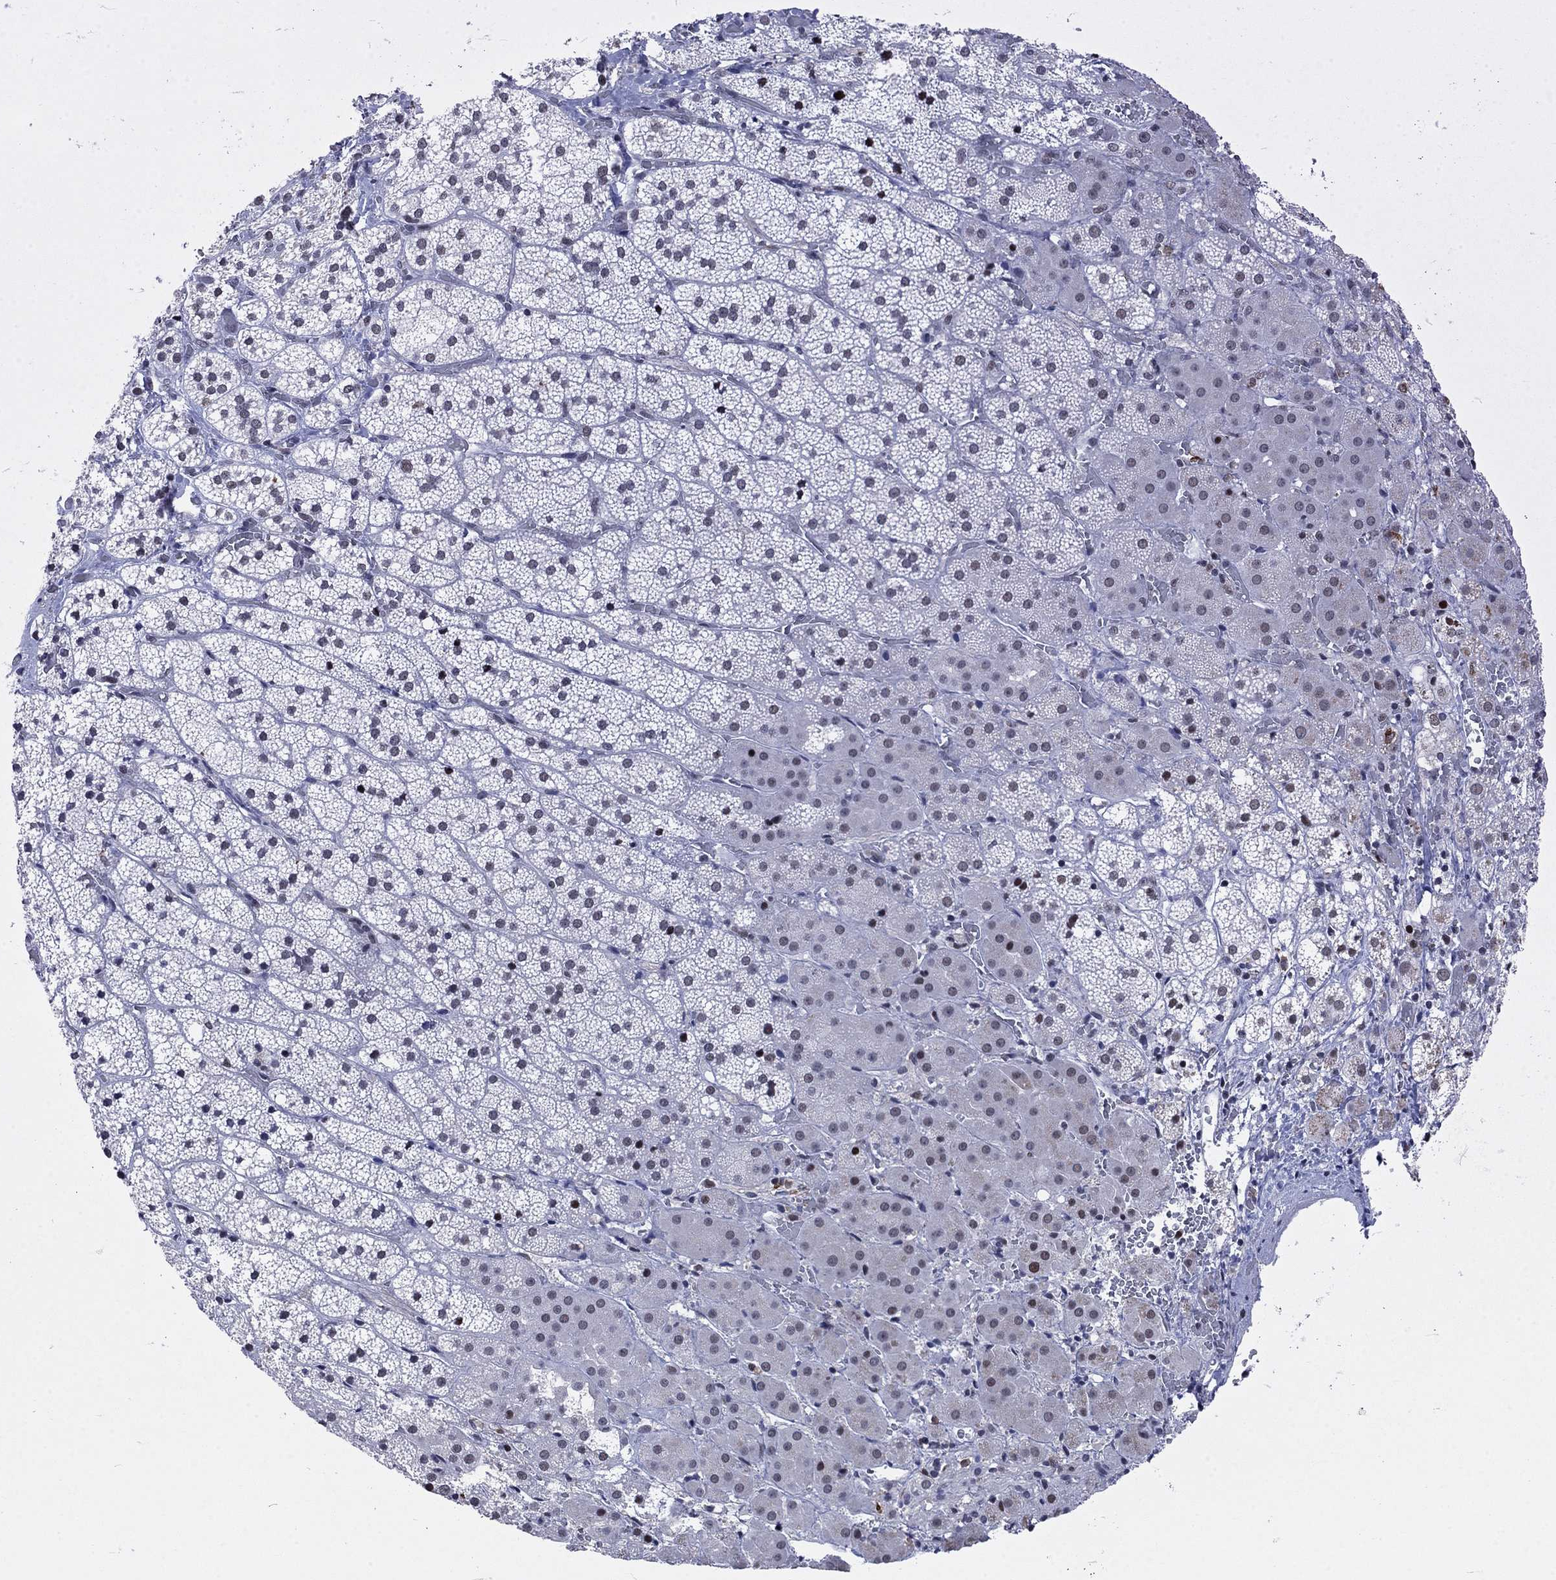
{"staining": {"intensity": "negative", "quantity": "none", "location": "none"}, "tissue": "adrenal gland", "cell_type": "Glandular cells", "image_type": "normal", "snomed": [{"axis": "morphology", "description": "Normal tissue, NOS"}, {"axis": "topography", "description": "Adrenal gland"}], "caption": "Immunohistochemistry (IHC) of normal human adrenal gland displays no positivity in glandular cells. (DAB immunohistochemistry (IHC) visualized using brightfield microscopy, high magnification).", "gene": "HCFC1", "patient": {"sex": "male", "age": 53}}